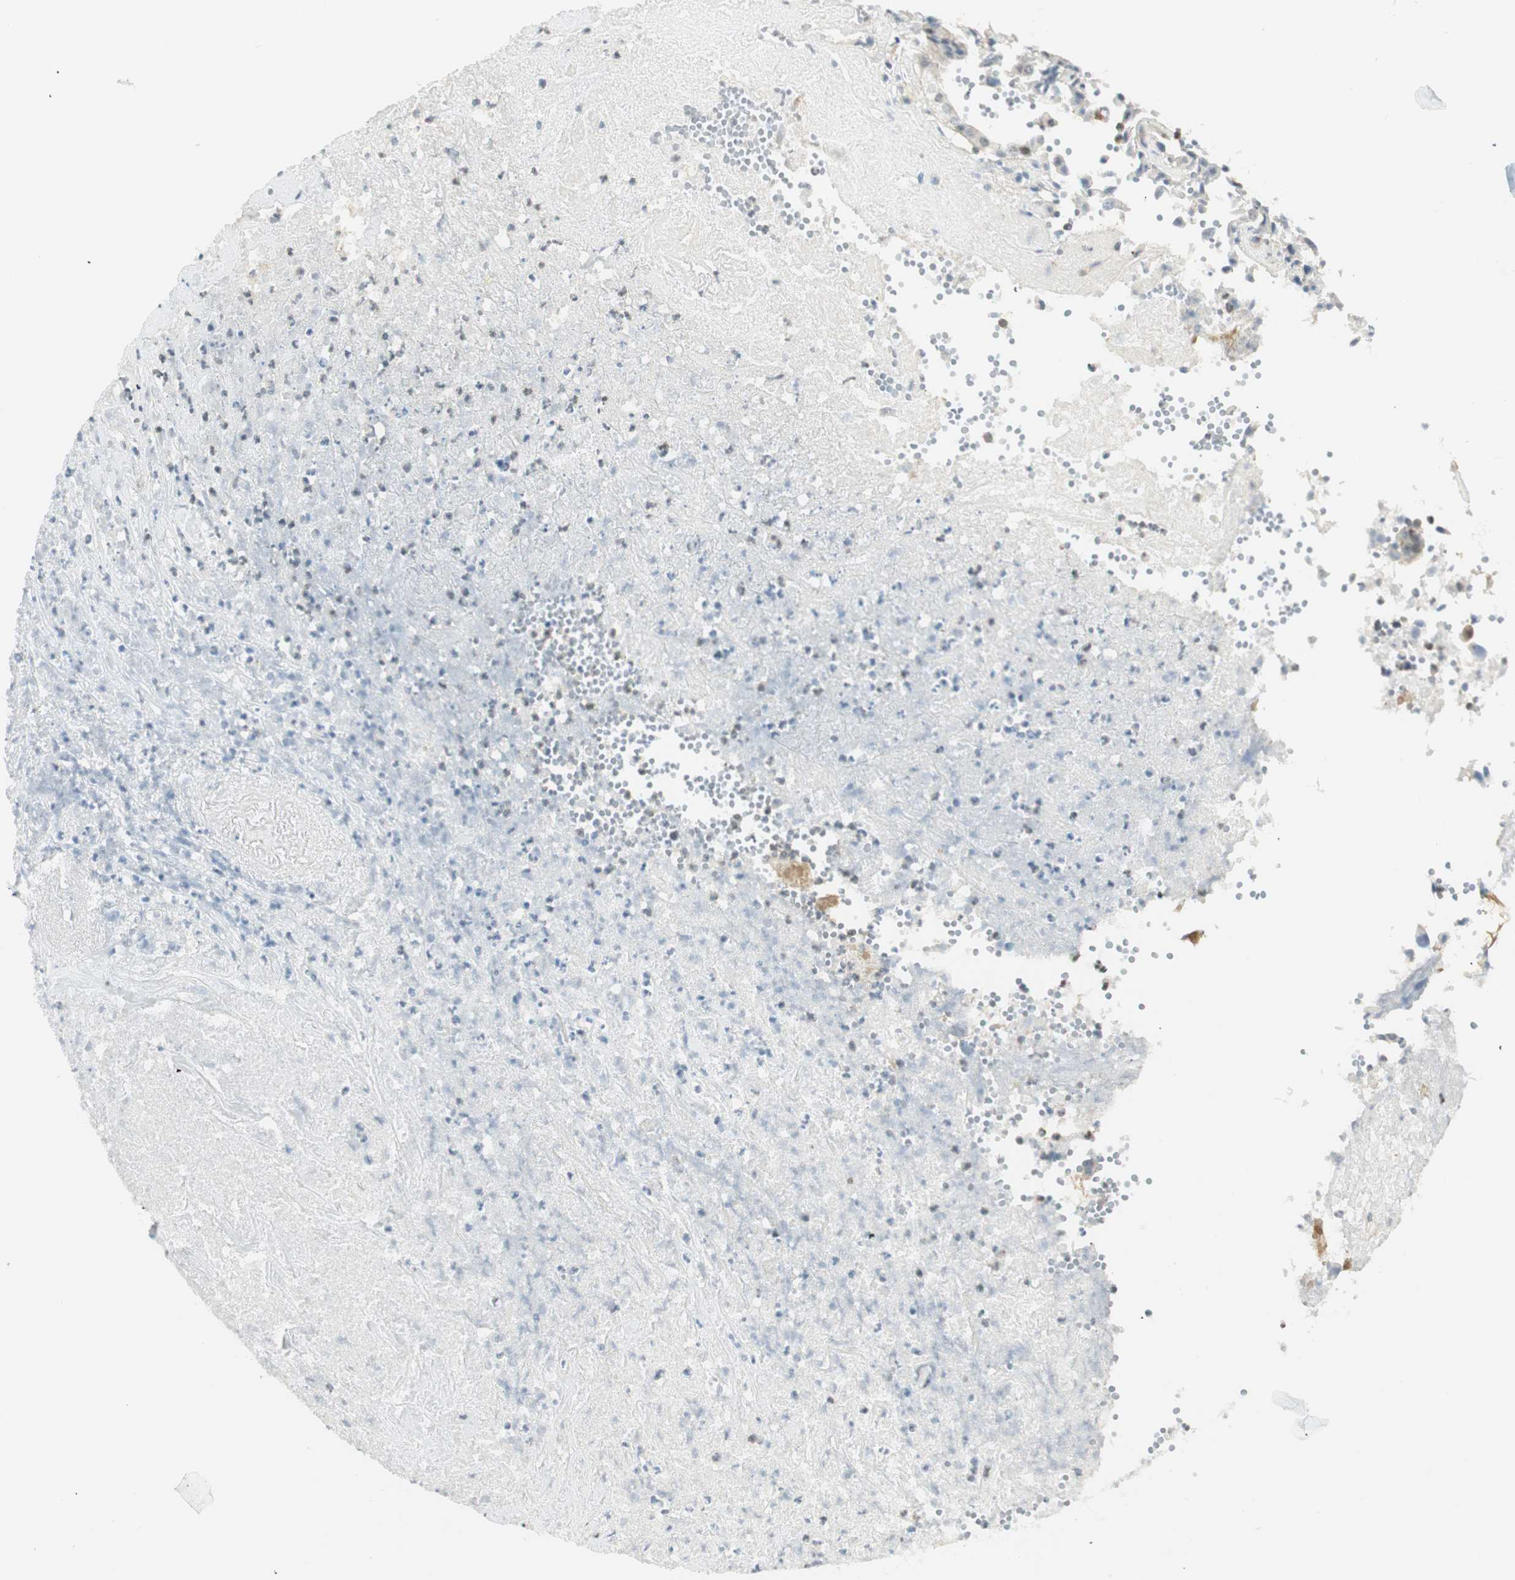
{"staining": {"intensity": "negative", "quantity": "none", "location": "none"}, "tissue": "liver cancer", "cell_type": "Tumor cells", "image_type": "cancer", "snomed": [{"axis": "morphology", "description": "Cholangiocarcinoma"}, {"axis": "topography", "description": "Liver"}], "caption": "The immunohistochemistry histopathology image has no significant expression in tumor cells of liver cancer tissue.", "gene": "PPP1CA", "patient": {"sex": "female", "age": 61}}